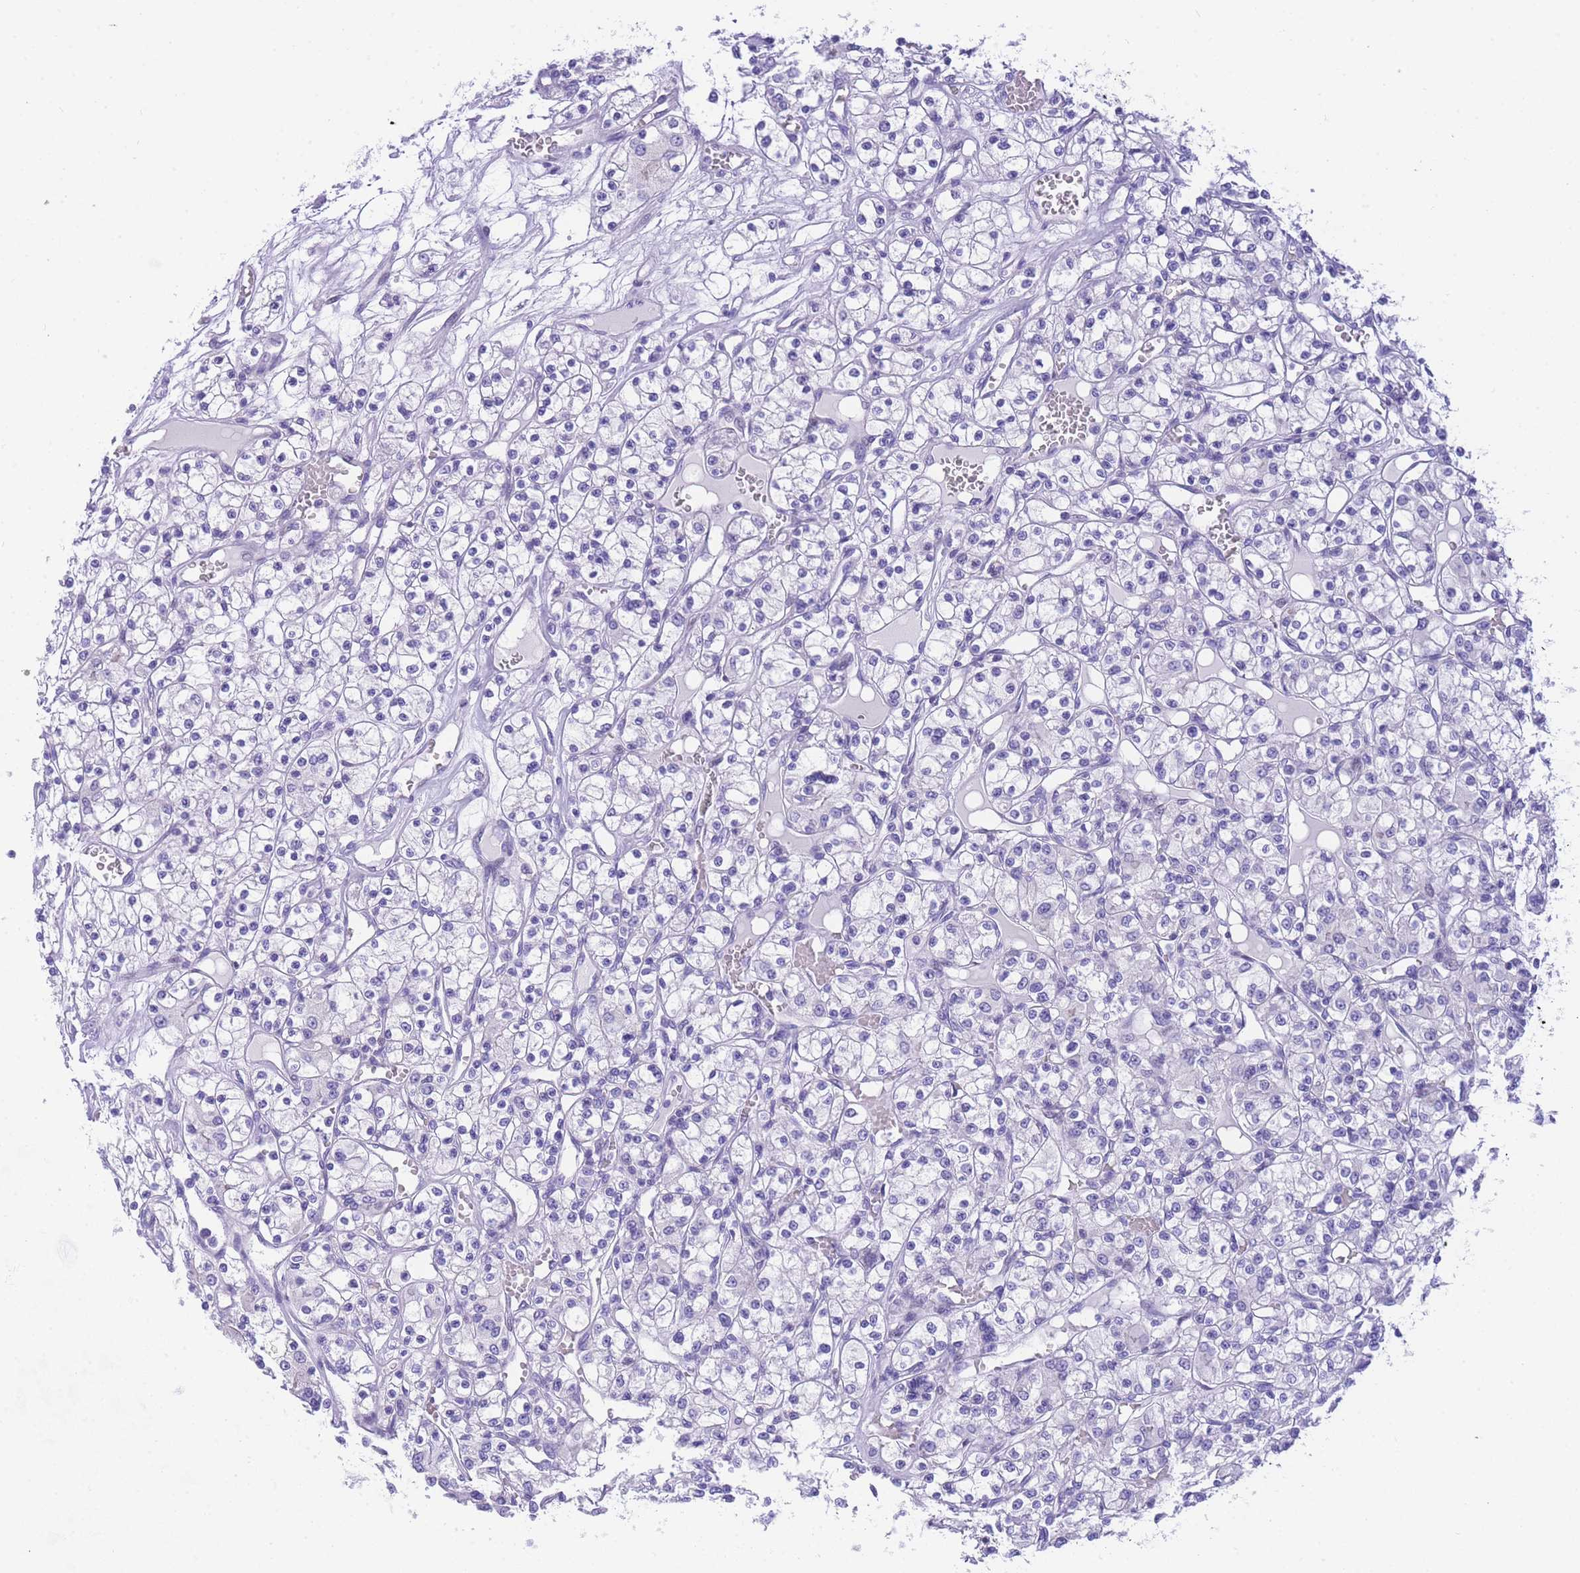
{"staining": {"intensity": "negative", "quantity": "none", "location": "none"}, "tissue": "renal cancer", "cell_type": "Tumor cells", "image_type": "cancer", "snomed": [{"axis": "morphology", "description": "Adenocarcinoma, NOS"}, {"axis": "topography", "description": "Kidney"}], "caption": "Image shows no protein expression in tumor cells of renal cancer tissue. (Brightfield microscopy of DAB IHC at high magnification).", "gene": "TIFAB", "patient": {"sex": "female", "age": 59}}